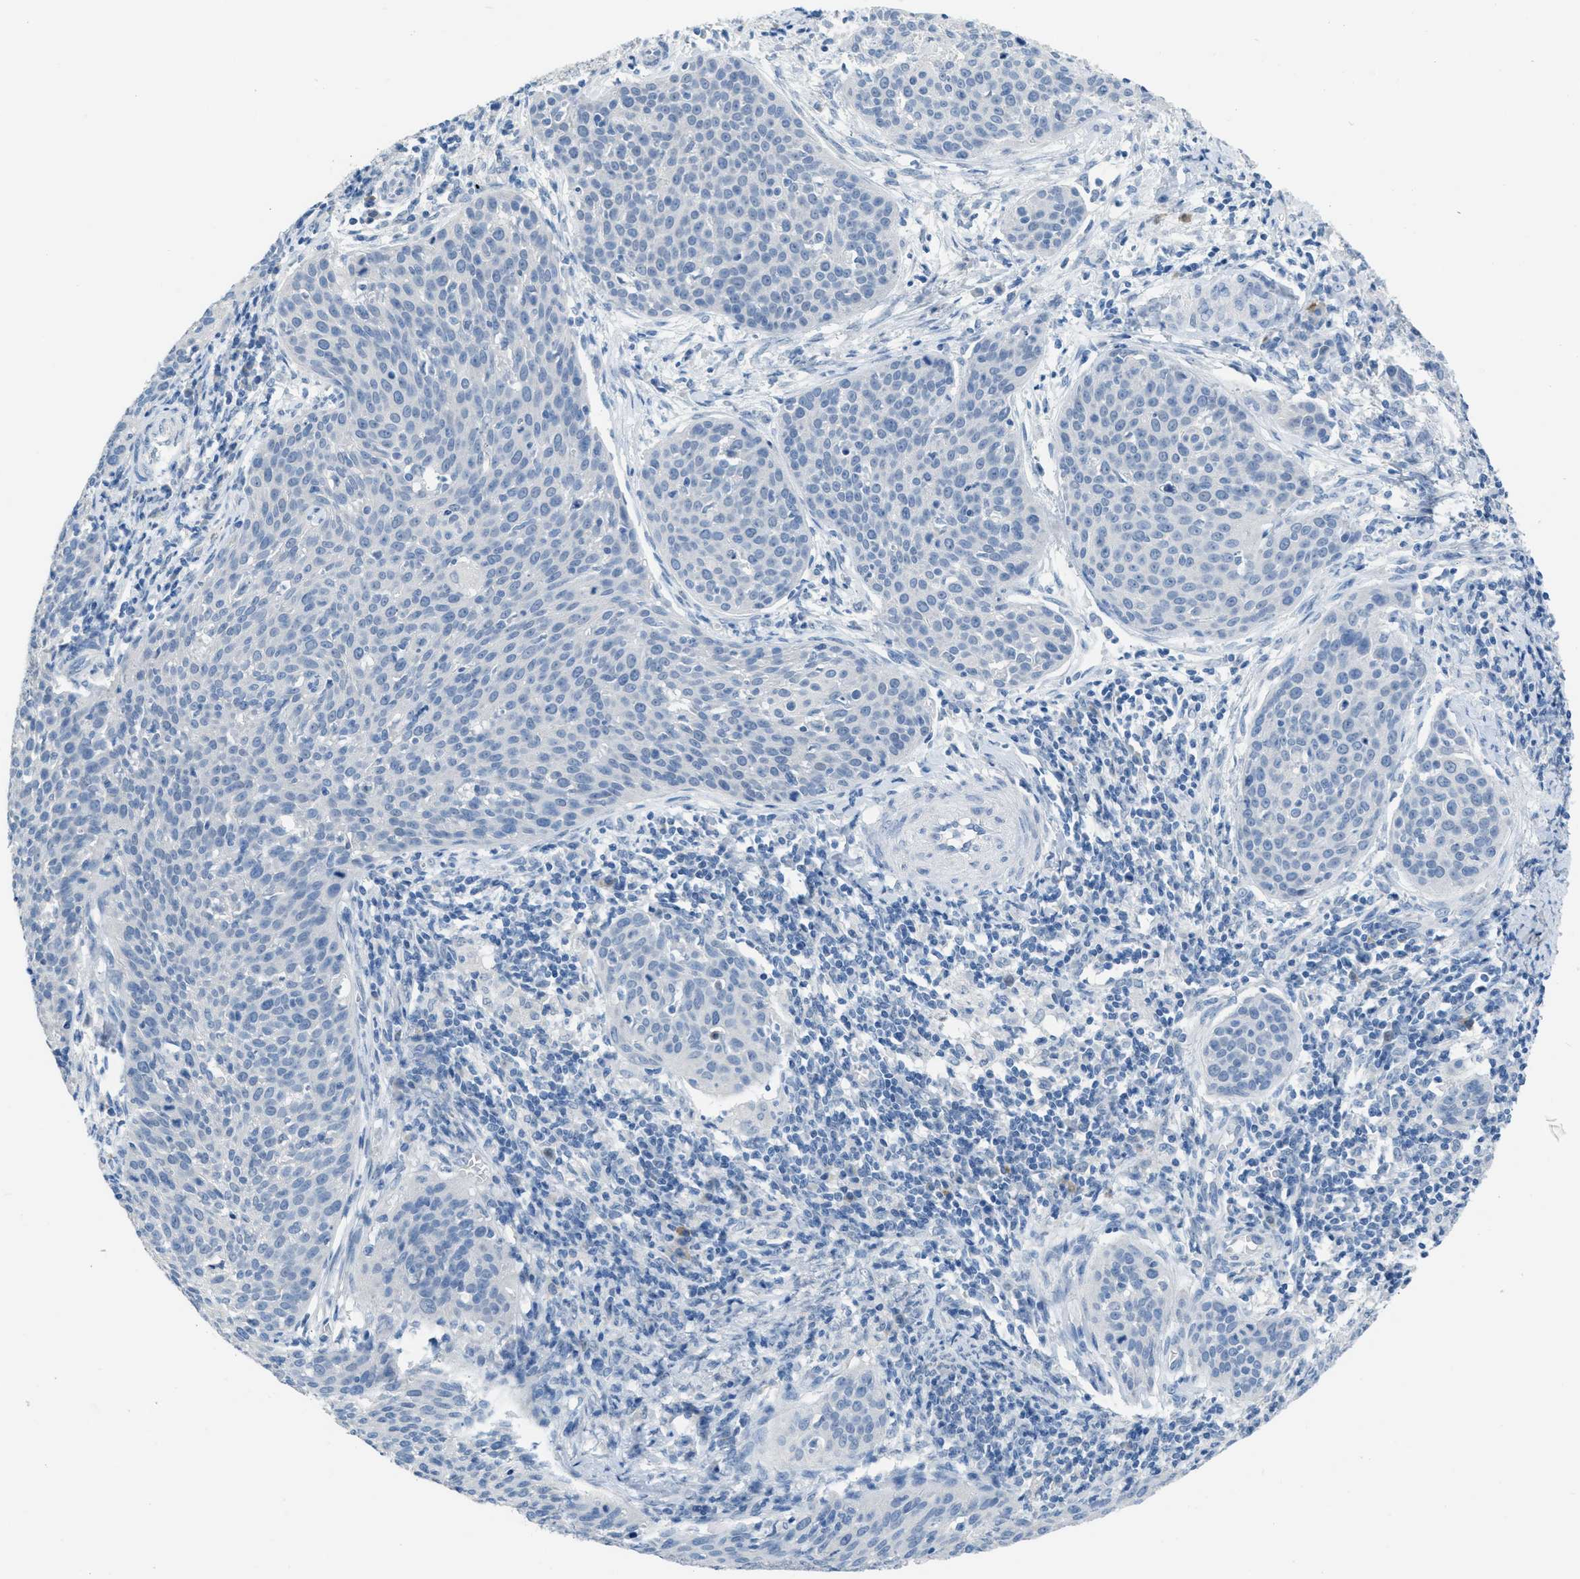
{"staining": {"intensity": "negative", "quantity": "none", "location": "none"}, "tissue": "cervical cancer", "cell_type": "Tumor cells", "image_type": "cancer", "snomed": [{"axis": "morphology", "description": "Squamous cell carcinoma, NOS"}, {"axis": "topography", "description": "Cervix"}], "caption": "An immunohistochemistry (IHC) micrograph of cervical cancer (squamous cell carcinoma) is shown. There is no staining in tumor cells of cervical cancer (squamous cell carcinoma).", "gene": "HSF2", "patient": {"sex": "female", "age": 38}}